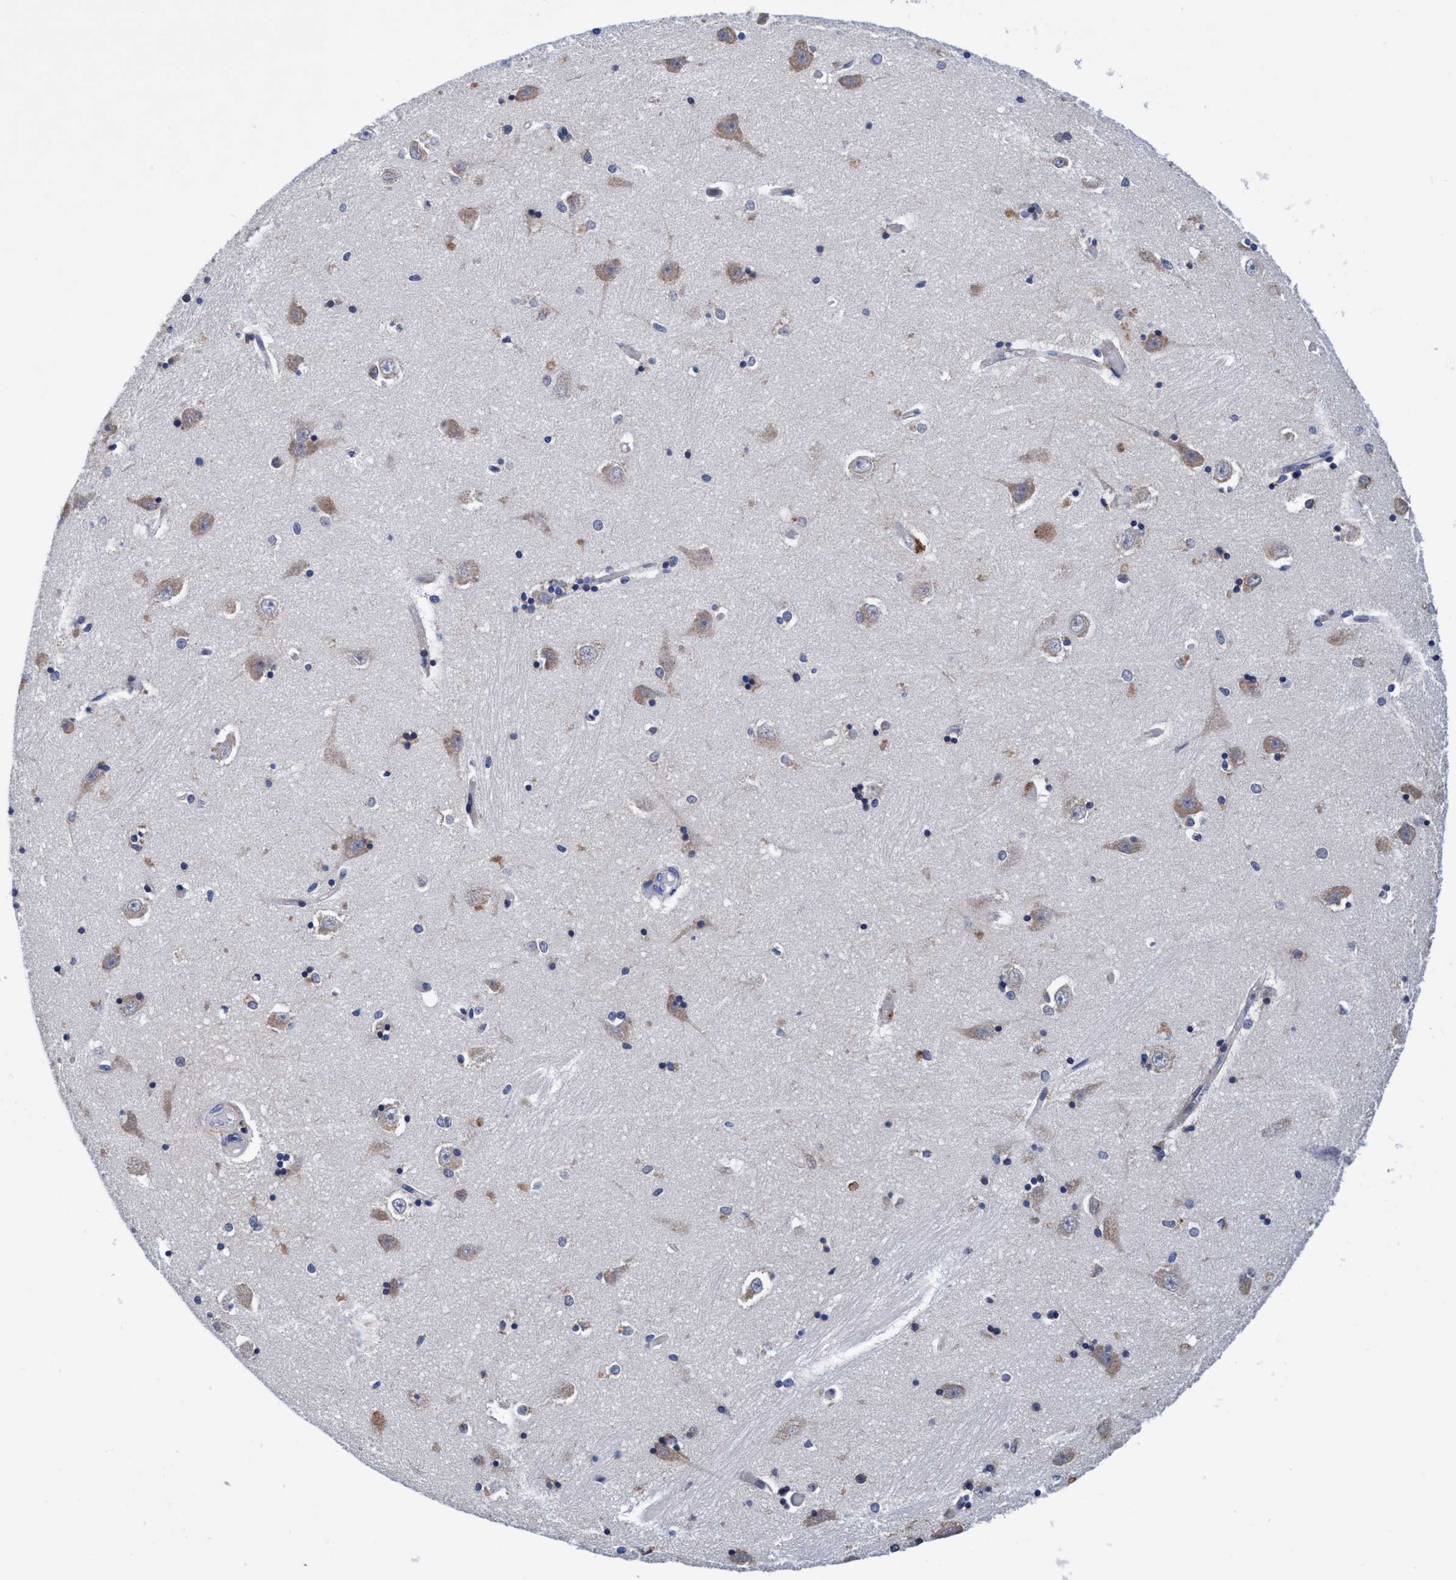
{"staining": {"intensity": "moderate", "quantity": "25%-75%", "location": "cytoplasmic/membranous"}, "tissue": "hippocampus", "cell_type": "Glial cells", "image_type": "normal", "snomed": [{"axis": "morphology", "description": "Normal tissue, NOS"}, {"axis": "topography", "description": "Hippocampus"}], "caption": "Approximately 25%-75% of glial cells in unremarkable hippocampus demonstrate moderate cytoplasmic/membranous protein staining as visualized by brown immunohistochemical staining.", "gene": "CALCOCO2", "patient": {"sex": "male", "age": 45}}